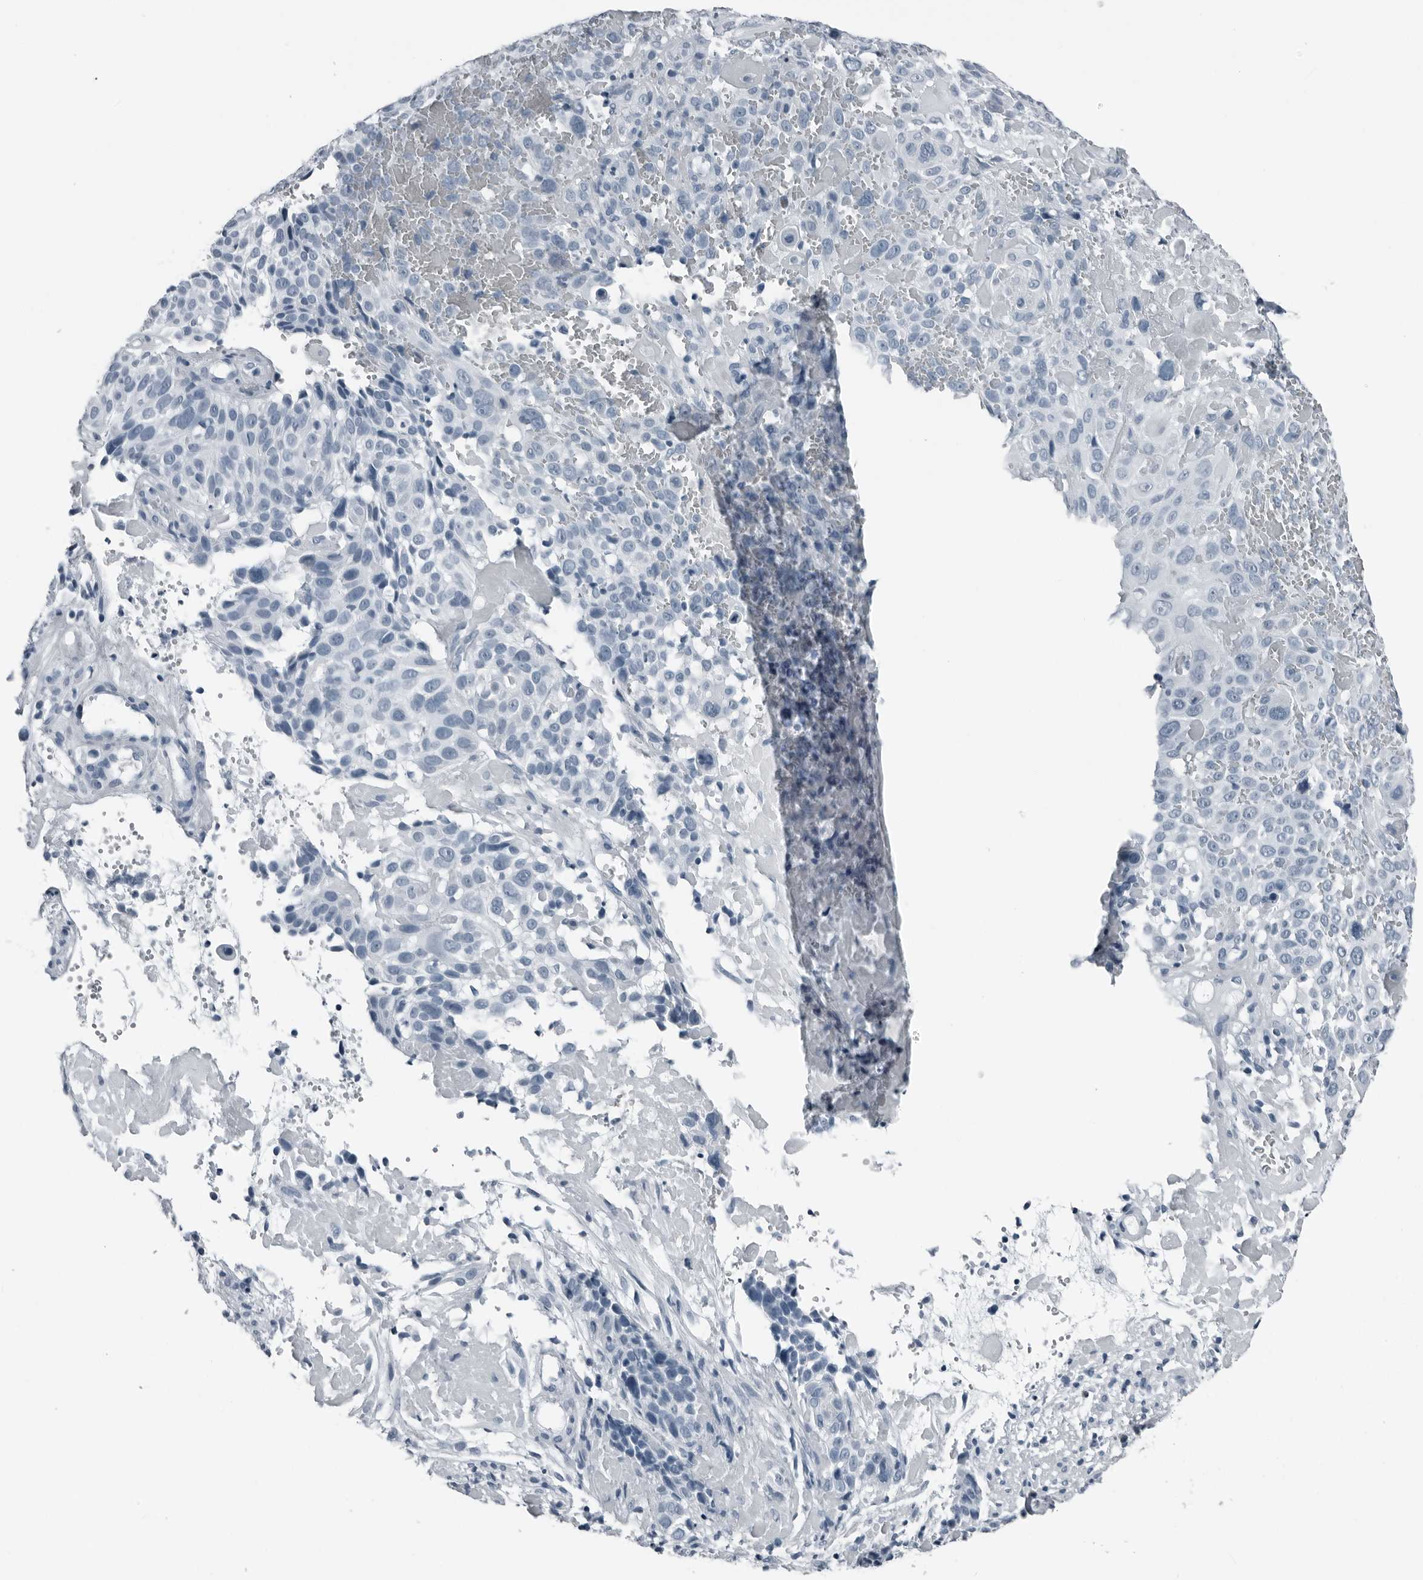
{"staining": {"intensity": "negative", "quantity": "none", "location": "none"}, "tissue": "cervical cancer", "cell_type": "Tumor cells", "image_type": "cancer", "snomed": [{"axis": "morphology", "description": "Squamous cell carcinoma, NOS"}, {"axis": "topography", "description": "Cervix"}], "caption": "This is an immunohistochemistry (IHC) photomicrograph of squamous cell carcinoma (cervical). There is no staining in tumor cells.", "gene": "PRSS1", "patient": {"sex": "female", "age": 74}}